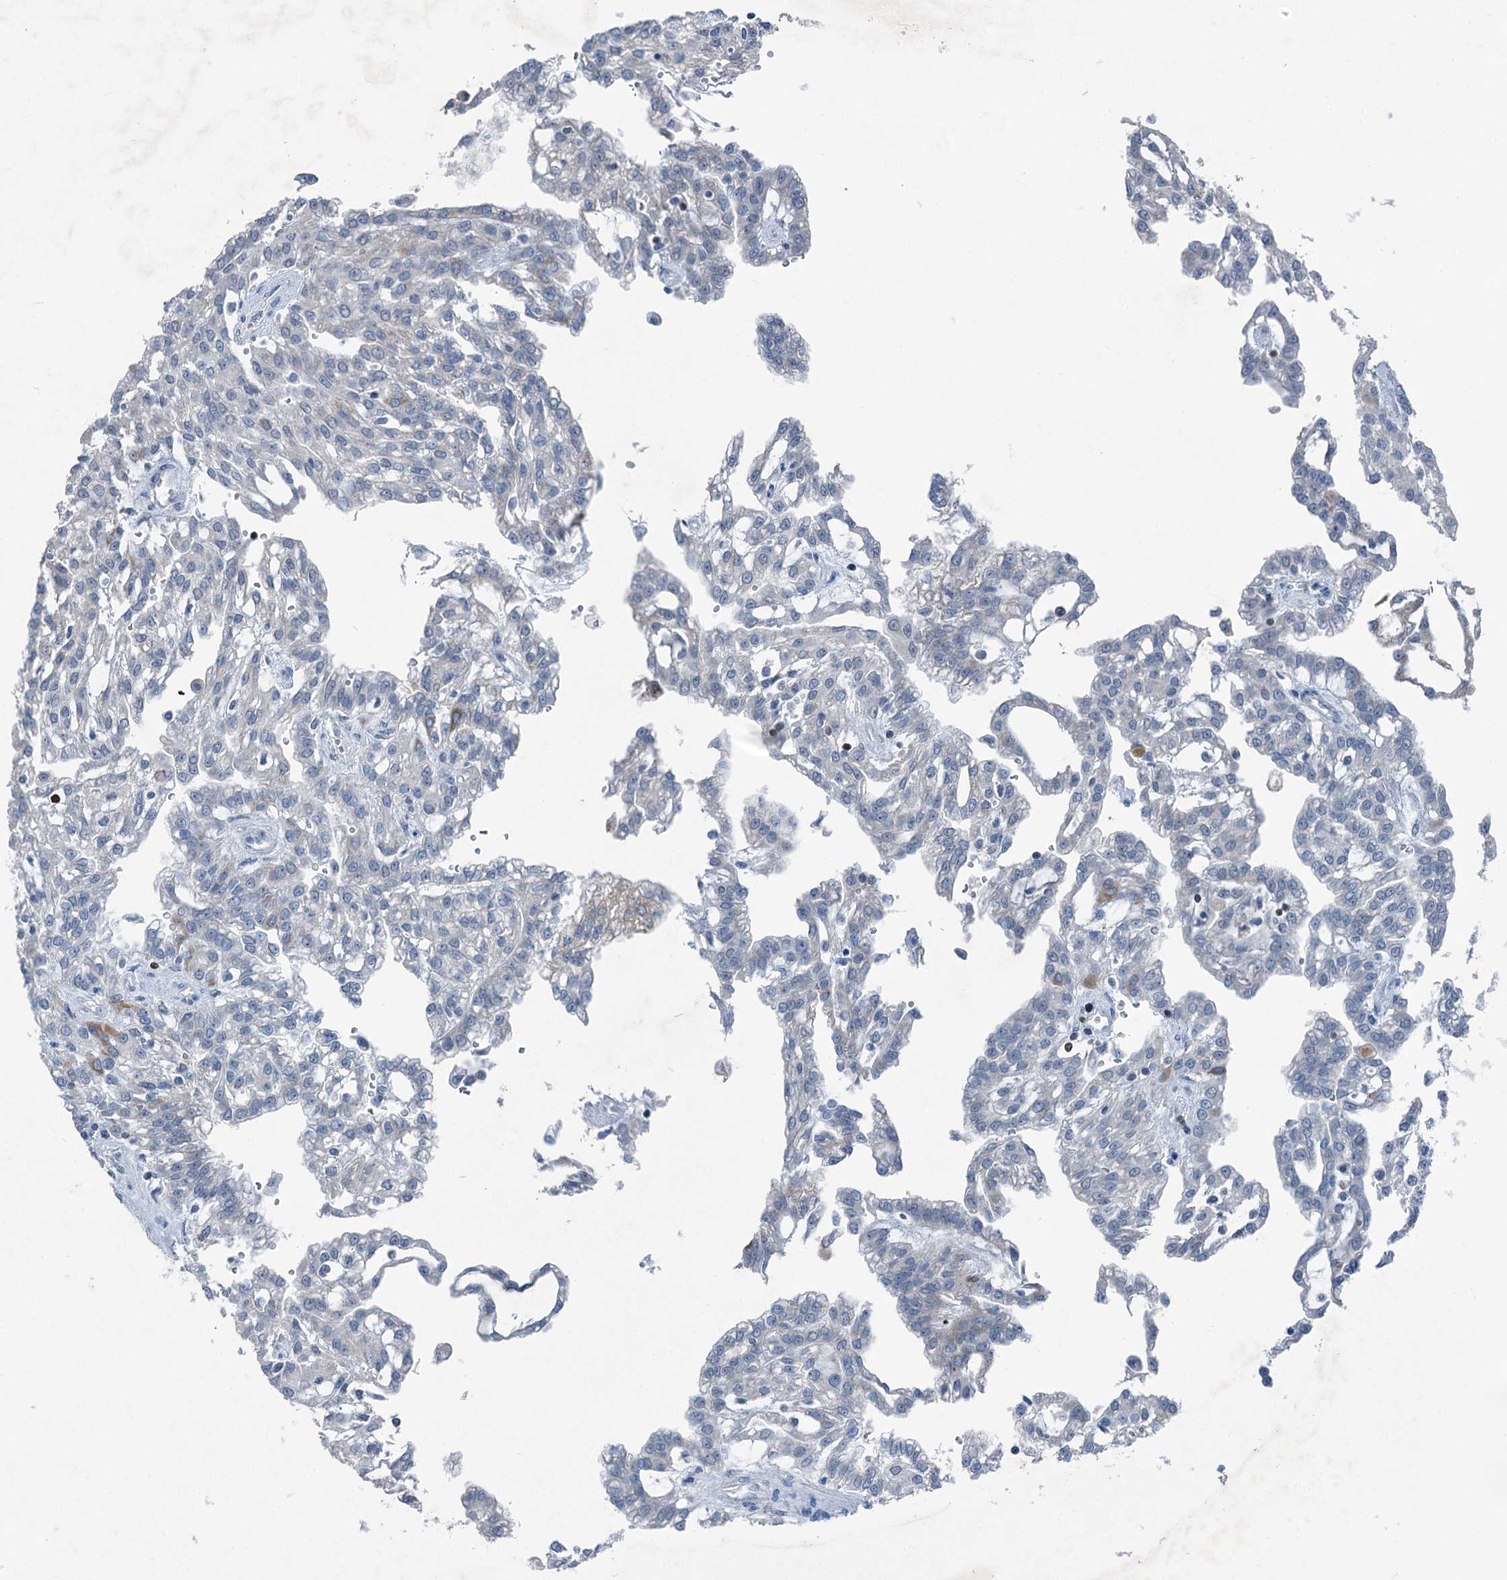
{"staining": {"intensity": "moderate", "quantity": "<25%", "location": "cytoplasmic/membranous"}, "tissue": "renal cancer", "cell_type": "Tumor cells", "image_type": "cancer", "snomed": [{"axis": "morphology", "description": "Adenocarcinoma, NOS"}, {"axis": "topography", "description": "Kidney"}], "caption": "Immunohistochemical staining of human renal cancer (adenocarcinoma) exhibits low levels of moderate cytoplasmic/membranous protein staining in about <25% of tumor cells.", "gene": "ELP4", "patient": {"sex": "male", "age": 63}}